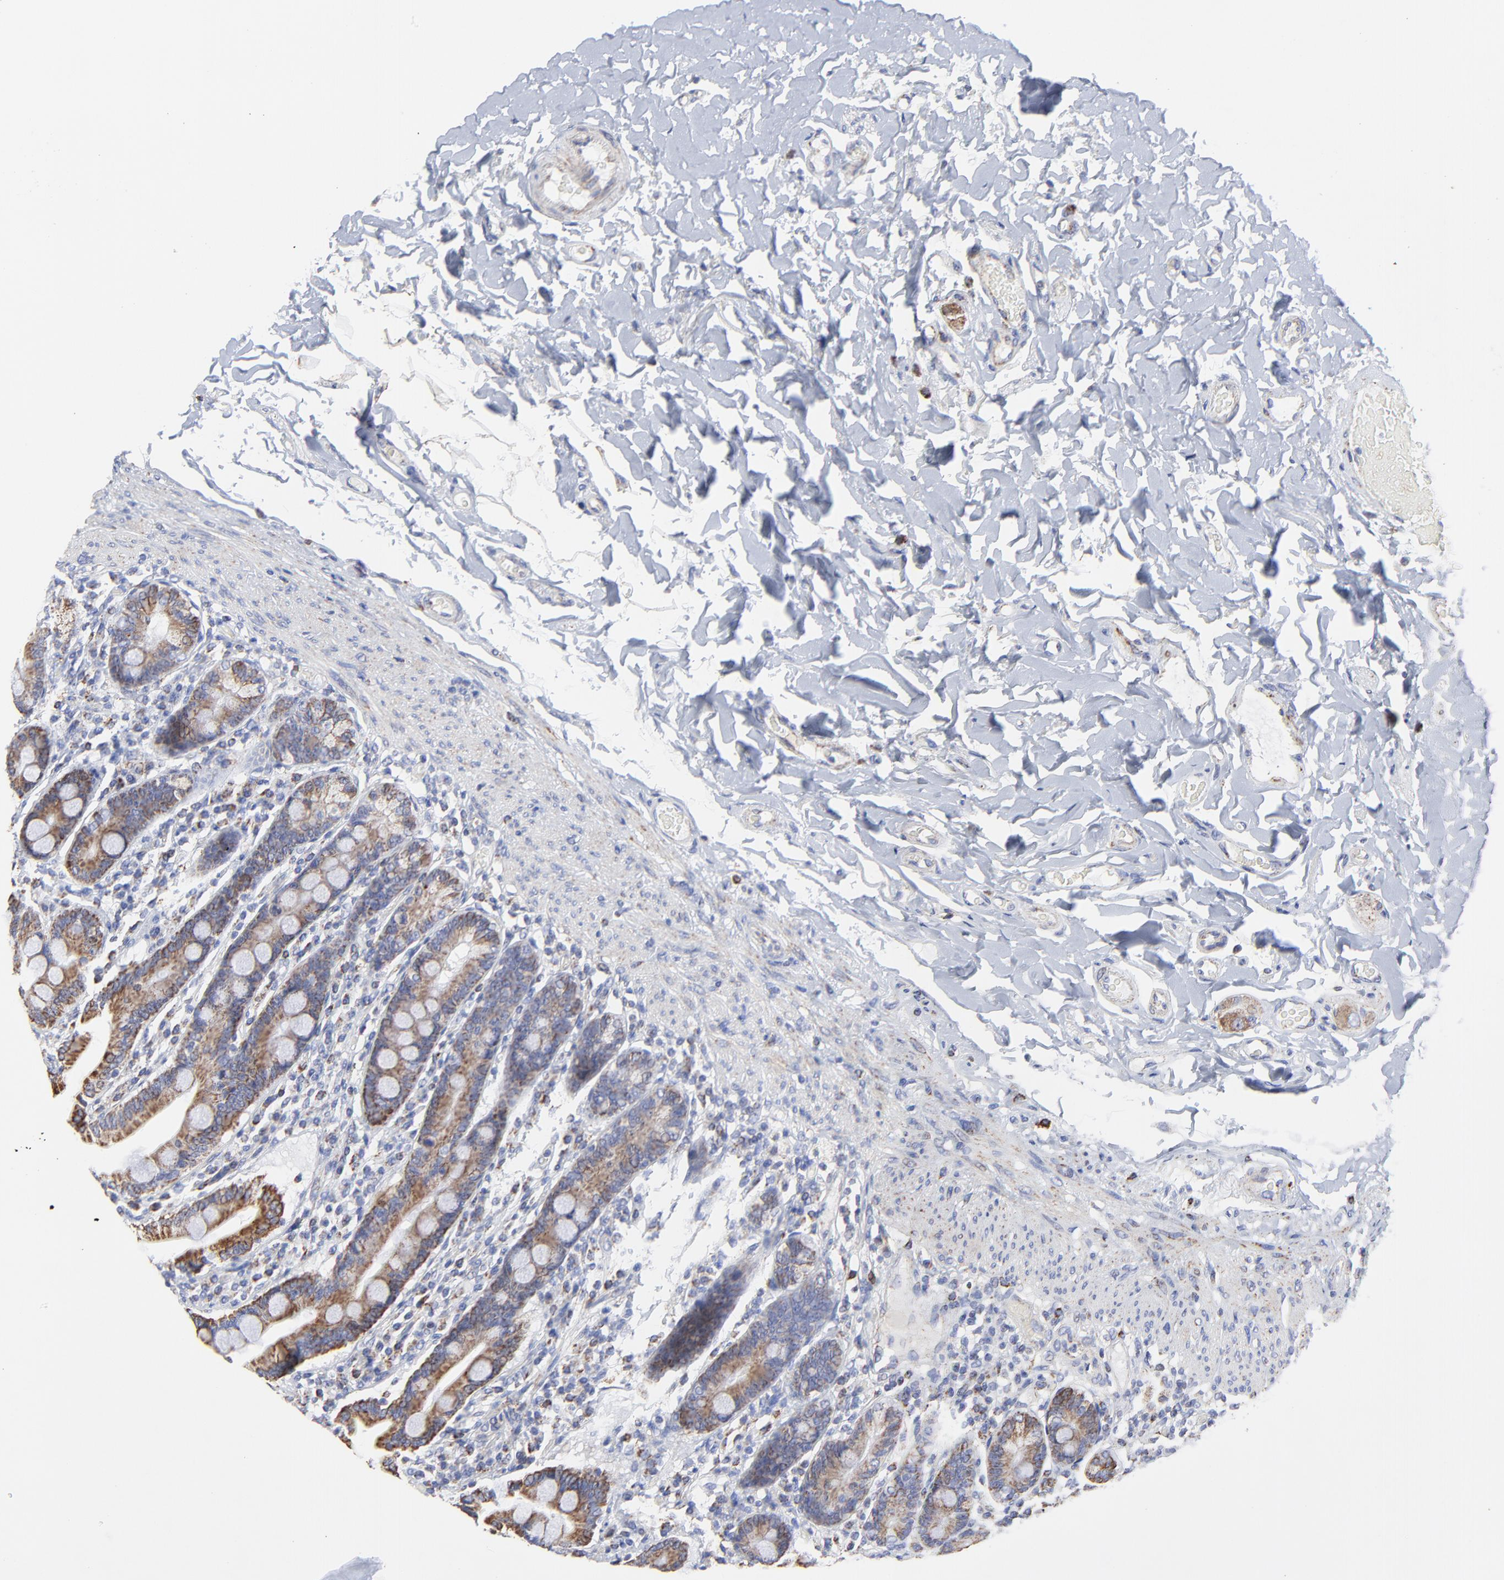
{"staining": {"intensity": "moderate", "quantity": ">75%", "location": "cytoplasmic/membranous"}, "tissue": "duodenum", "cell_type": "Glandular cells", "image_type": "normal", "snomed": [{"axis": "morphology", "description": "Normal tissue, NOS"}, {"axis": "topography", "description": "Duodenum"}], "caption": "Moderate cytoplasmic/membranous staining is present in approximately >75% of glandular cells in benign duodenum. Using DAB (brown) and hematoxylin (blue) stains, captured at high magnification using brightfield microscopy.", "gene": "PINK1", "patient": {"sex": "male", "age": 73}}